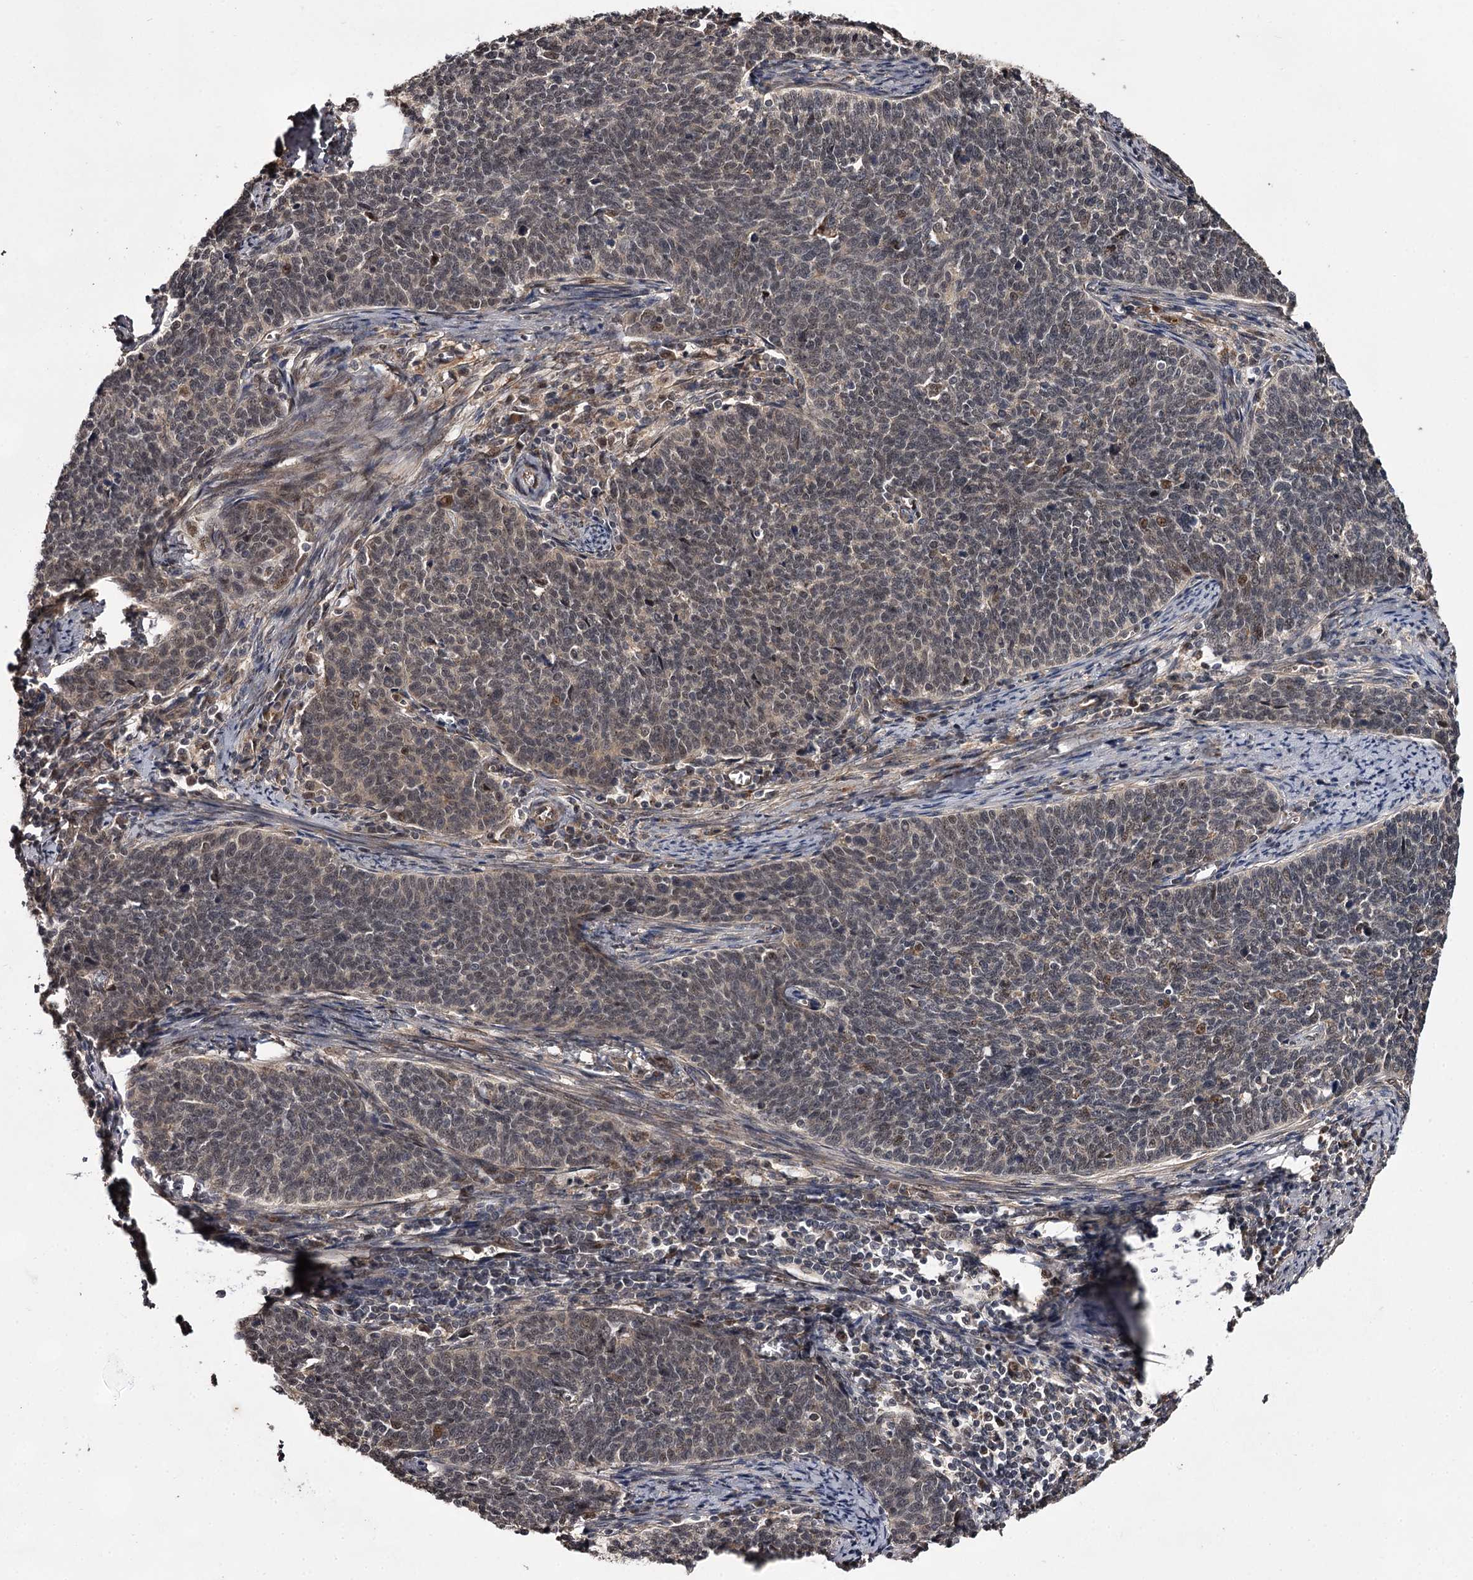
{"staining": {"intensity": "negative", "quantity": "none", "location": "none"}, "tissue": "cervical cancer", "cell_type": "Tumor cells", "image_type": "cancer", "snomed": [{"axis": "morphology", "description": "Squamous cell carcinoma, NOS"}, {"axis": "topography", "description": "Cervix"}], "caption": "Immunohistochemistry (IHC) photomicrograph of human cervical squamous cell carcinoma stained for a protein (brown), which exhibits no expression in tumor cells.", "gene": "MAML3", "patient": {"sex": "female", "age": 39}}